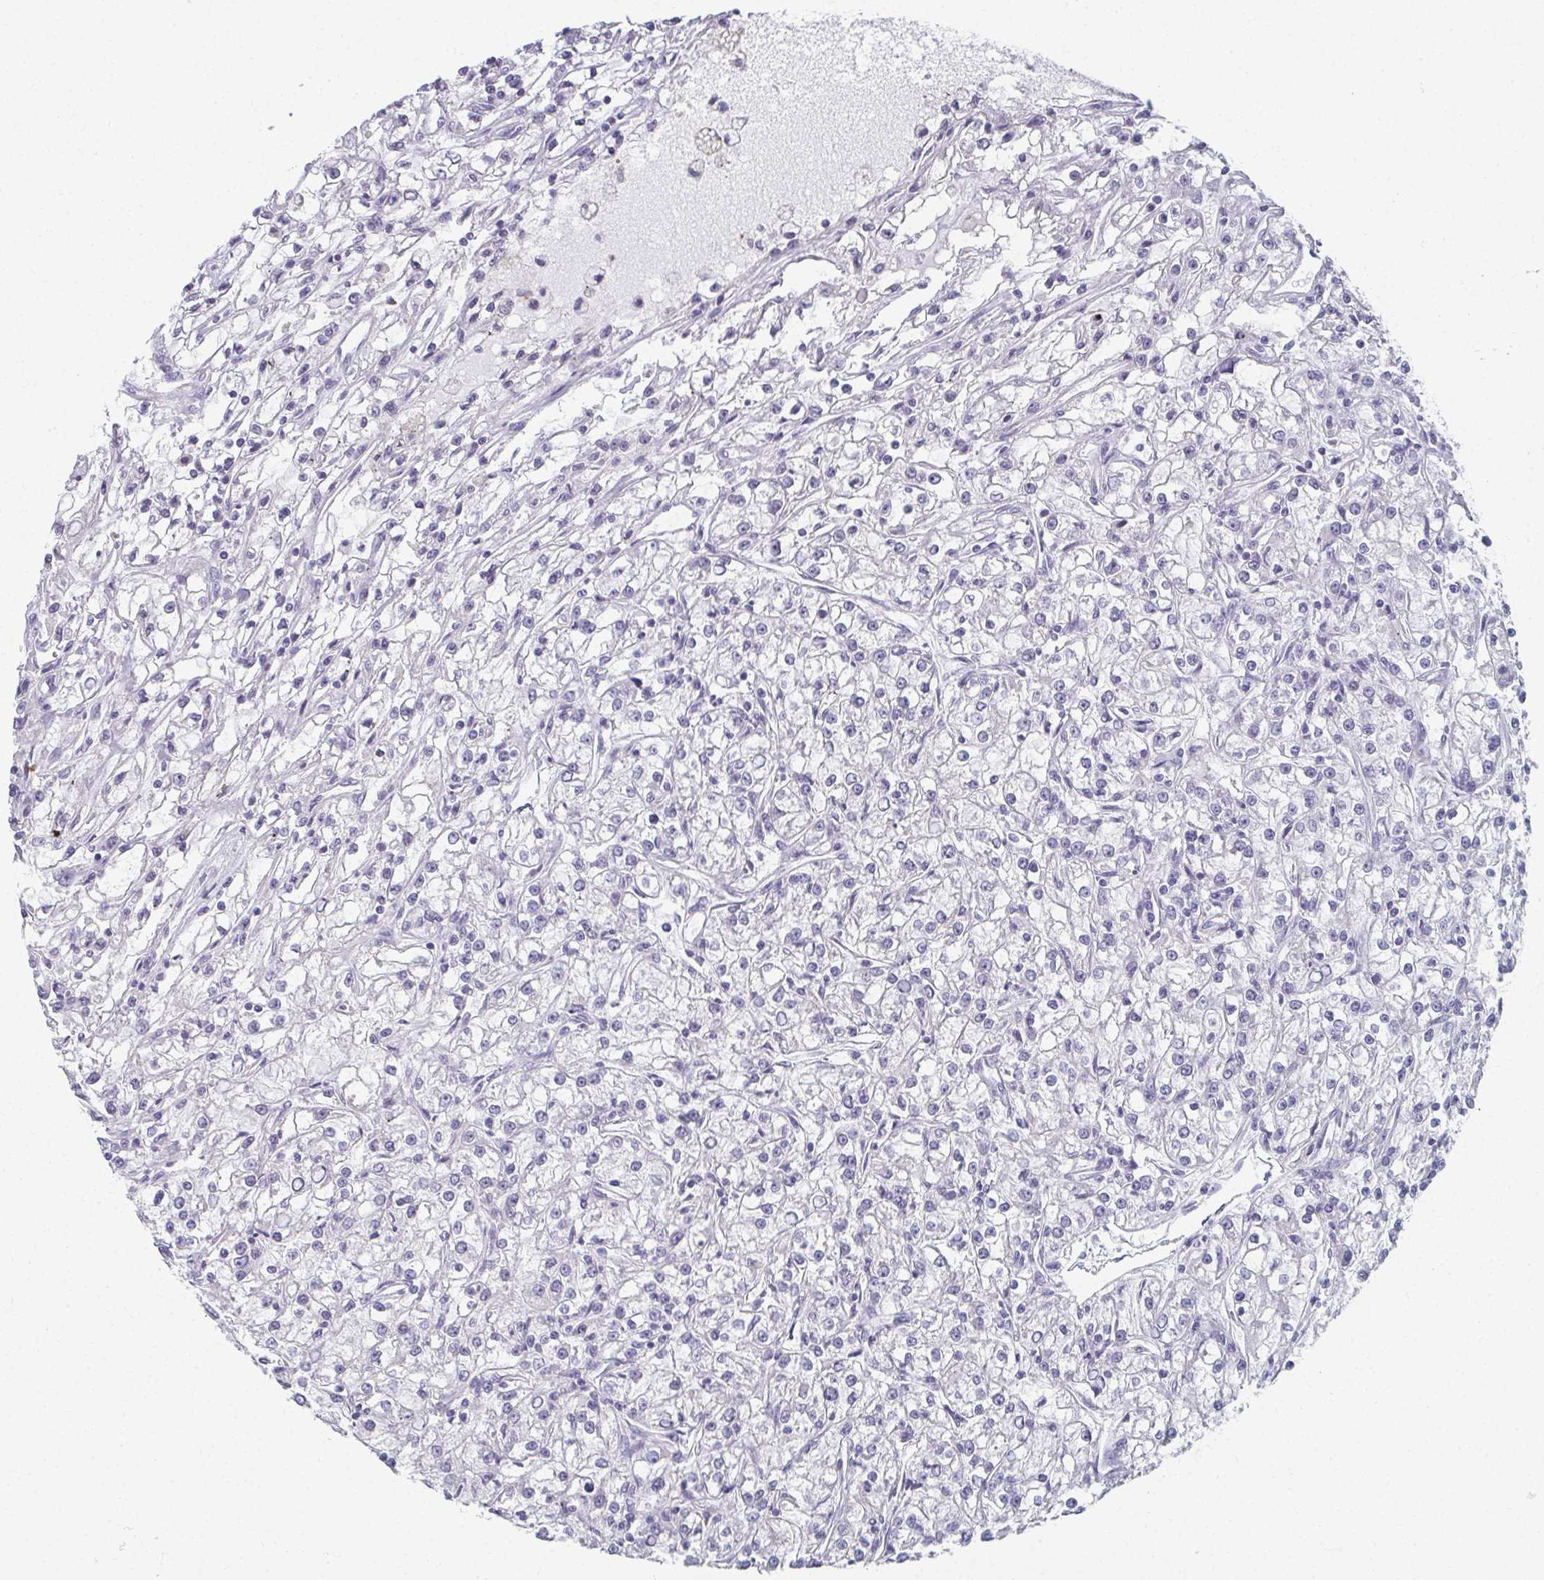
{"staining": {"intensity": "negative", "quantity": "none", "location": "none"}, "tissue": "renal cancer", "cell_type": "Tumor cells", "image_type": "cancer", "snomed": [{"axis": "morphology", "description": "Adenocarcinoma, NOS"}, {"axis": "topography", "description": "Kidney"}], "caption": "High power microscopy micrograph of an IHC micrograph of adenocarcinoma (renal), revealing no significant staining in tumor cells.", "gene": "CAMKV", "patient": {"sex": "female", "age": 59}}